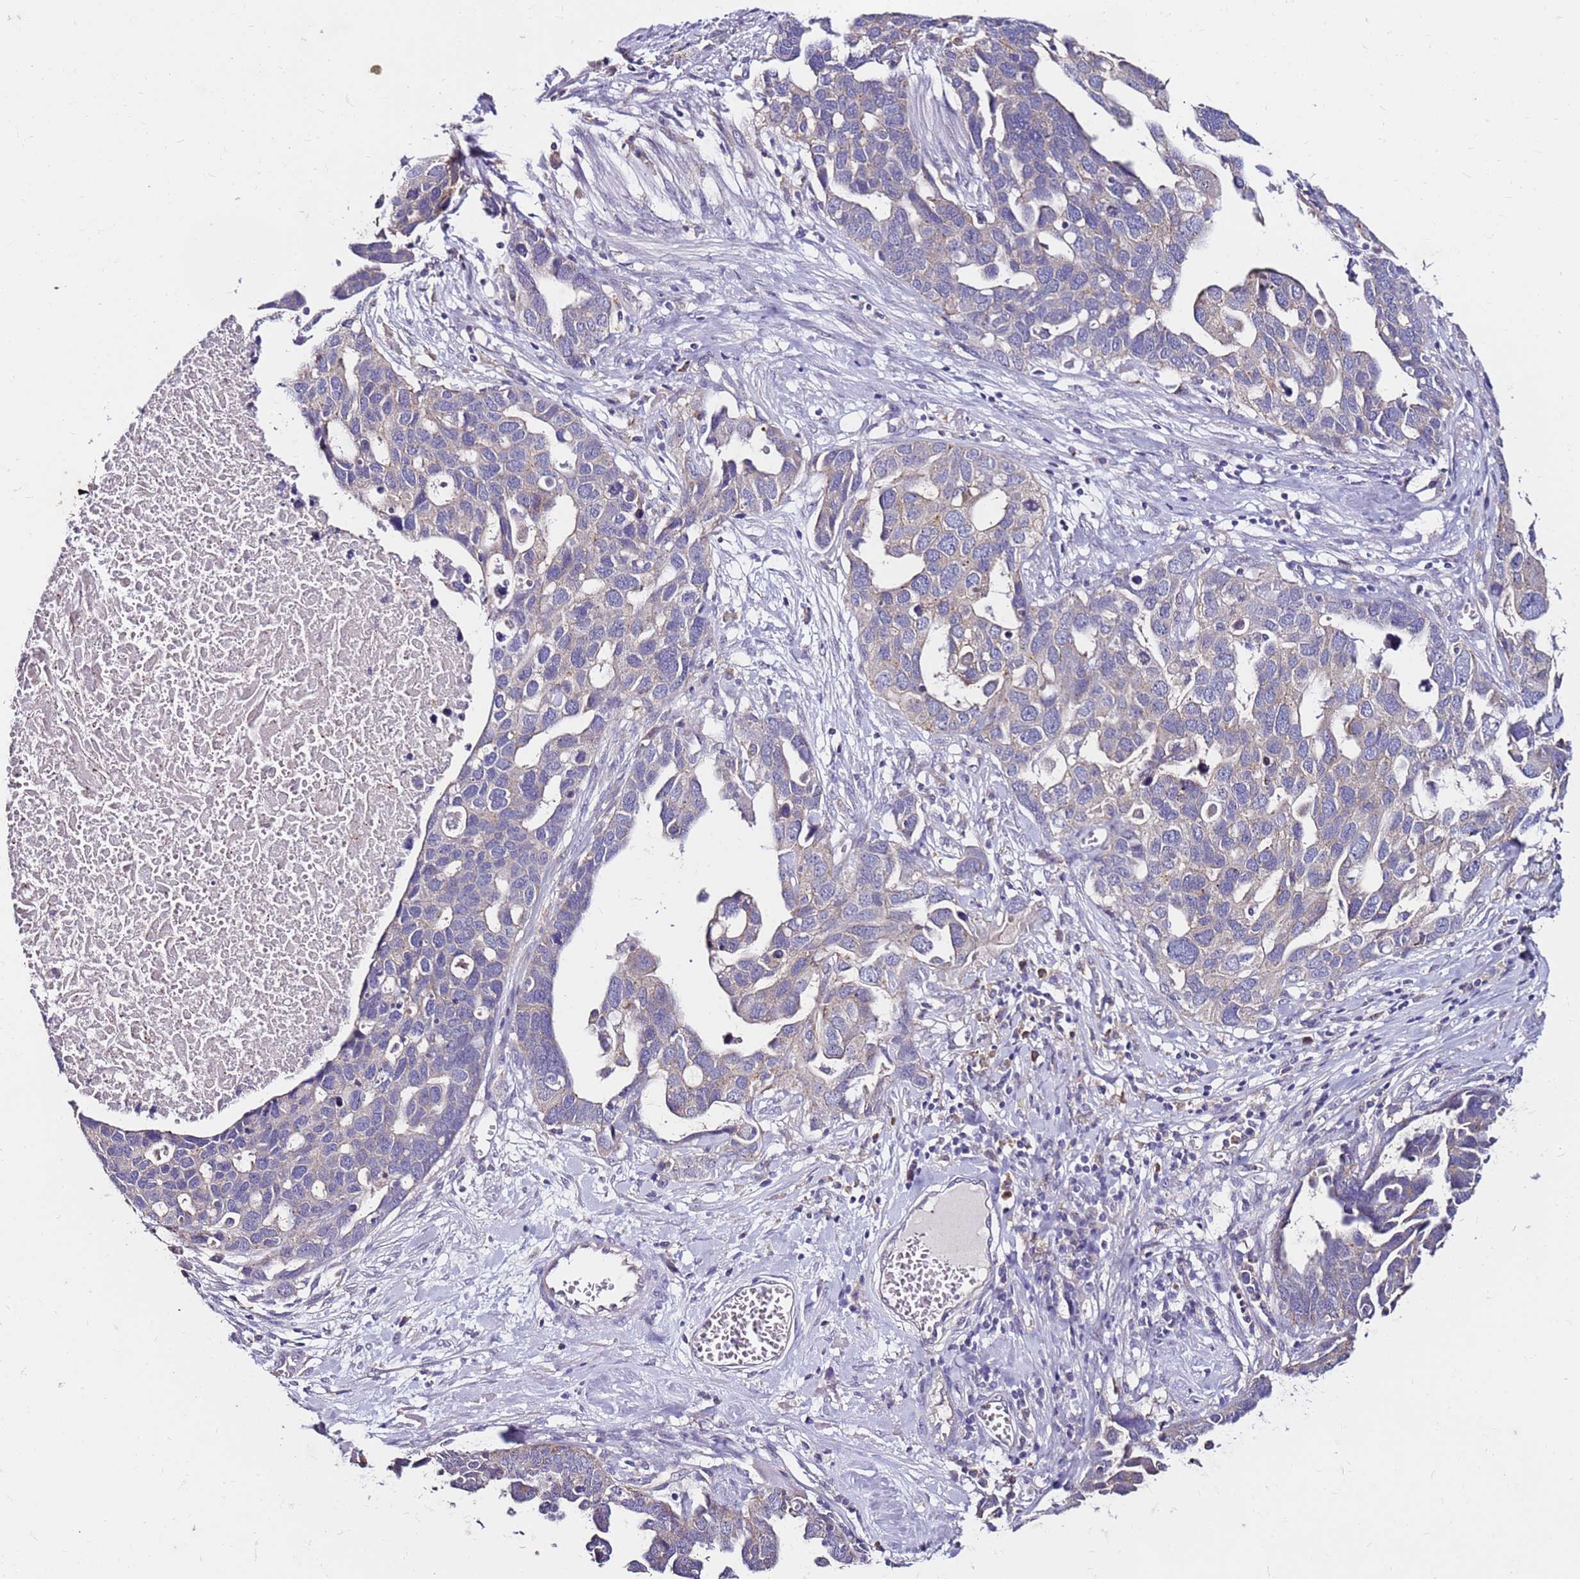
{"staining": {"intensity": "negative", "quantity": "none", "location": "none"}, "tissue": "ovarian cancer", "cell_type": "Tumor cells", "image_type": "cancer", "snomed": [{"axis": "morphology", "description": "Cystadenocarcinoma, serous, NOS"}, {"axis": "topography", "description": "Ovary"}], "caption": "DAB (3,3'-diaminobenzidine) immunohistochemical staining of human ovarian serous cystadenocarcinoma exhibits no significant expression in tumor cells.", "gene": "SRRM5", "patient": {"sex": "female", "age": 54}}